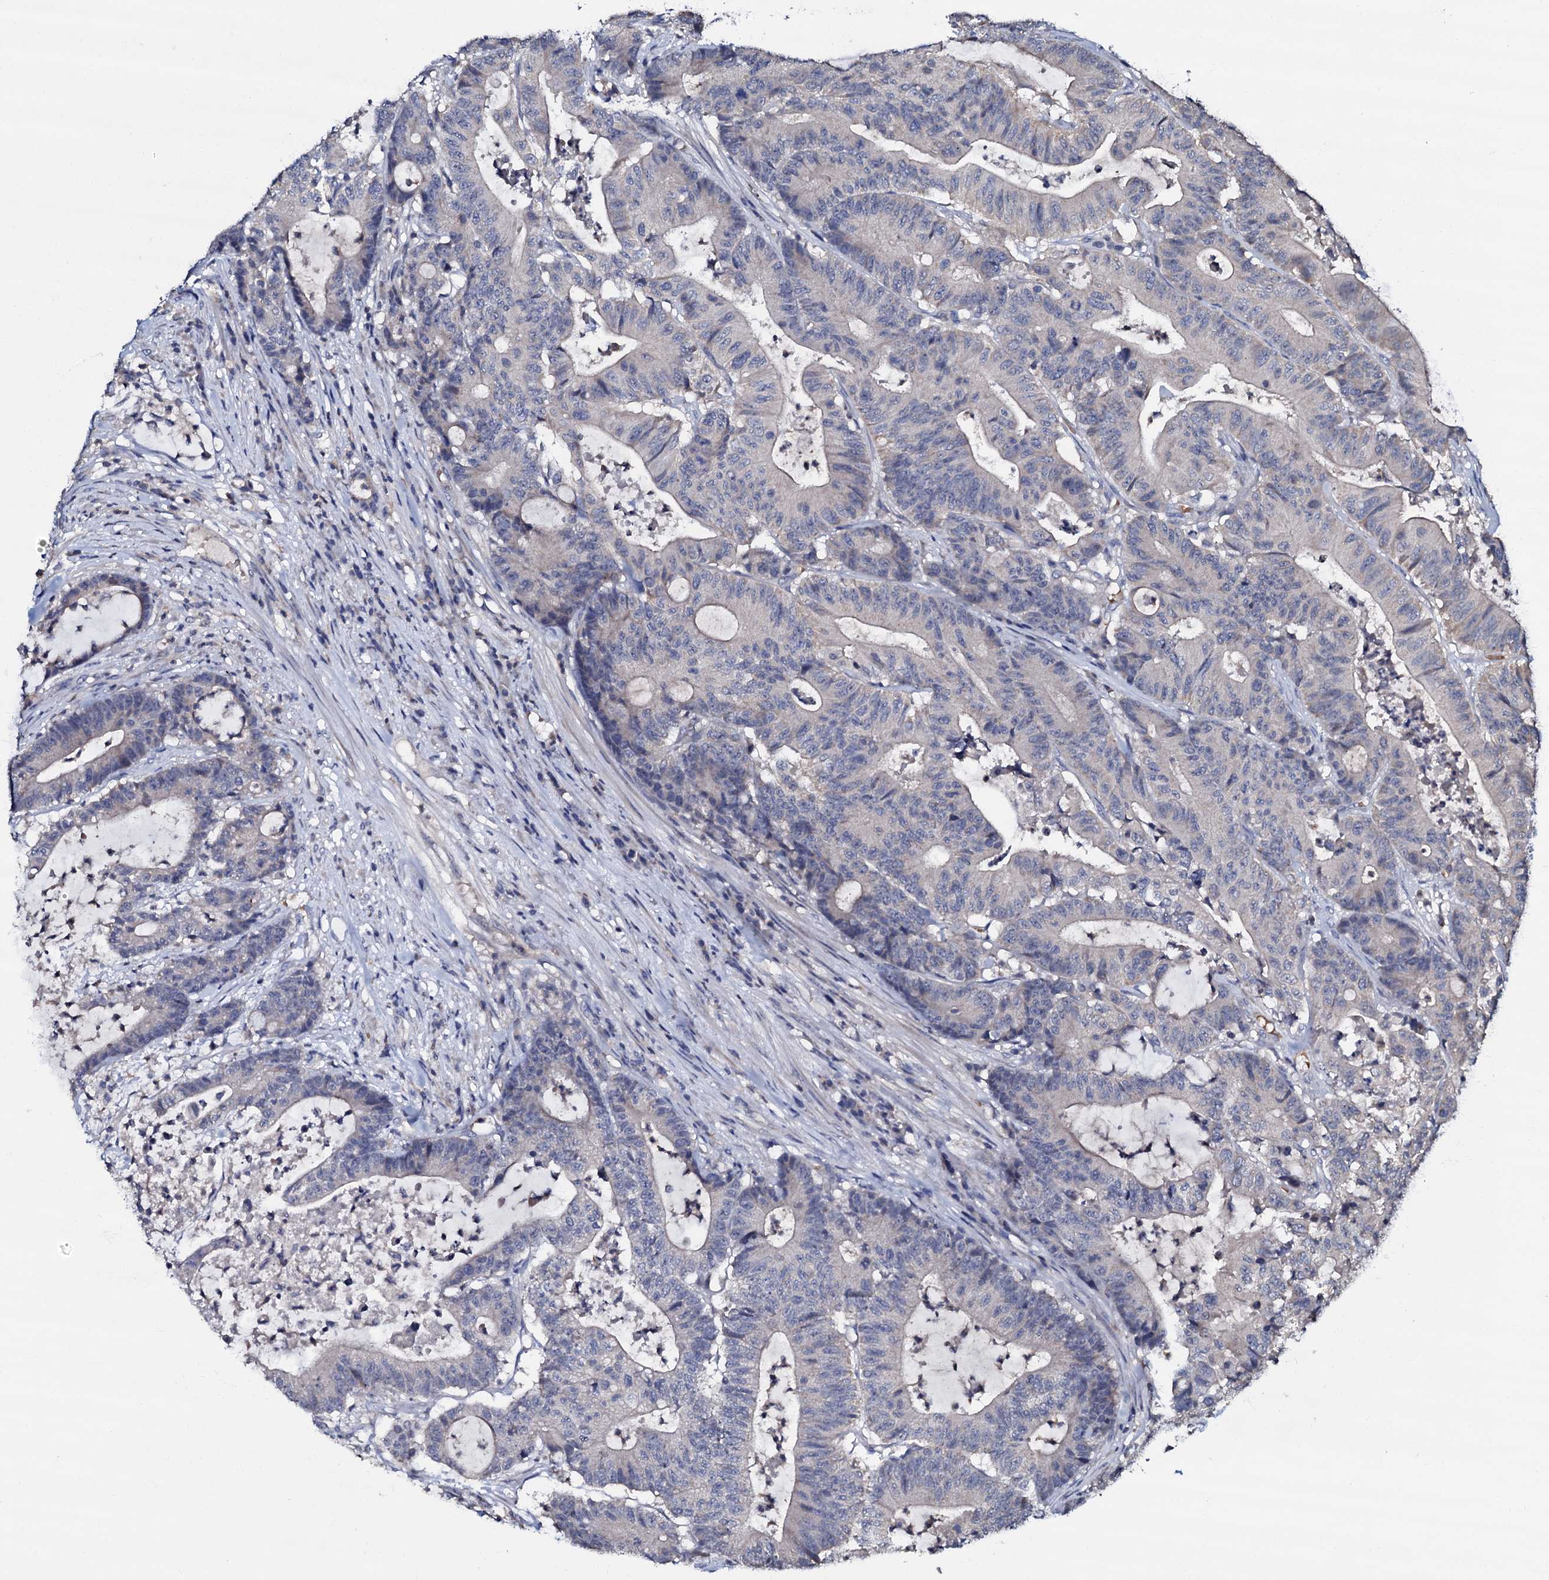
{"staining": {"intensity": "negative", "quantity": "none", "location": "none"}, "tissue": "colorectal cancer", "cell_type": "Tumor cells", "image_type": "cancer", "snomed": [{"axis": "morphology", "description": "Adenocarcinoma, NOS"}, {"axis": "topography", "description": "Colon"}], "caption": "The micrograph shows no staining of tumor cells in colorectal adenocarcinoma.", "gene": "CPNE2", "patient": {"sex": "female", "age": 84}}